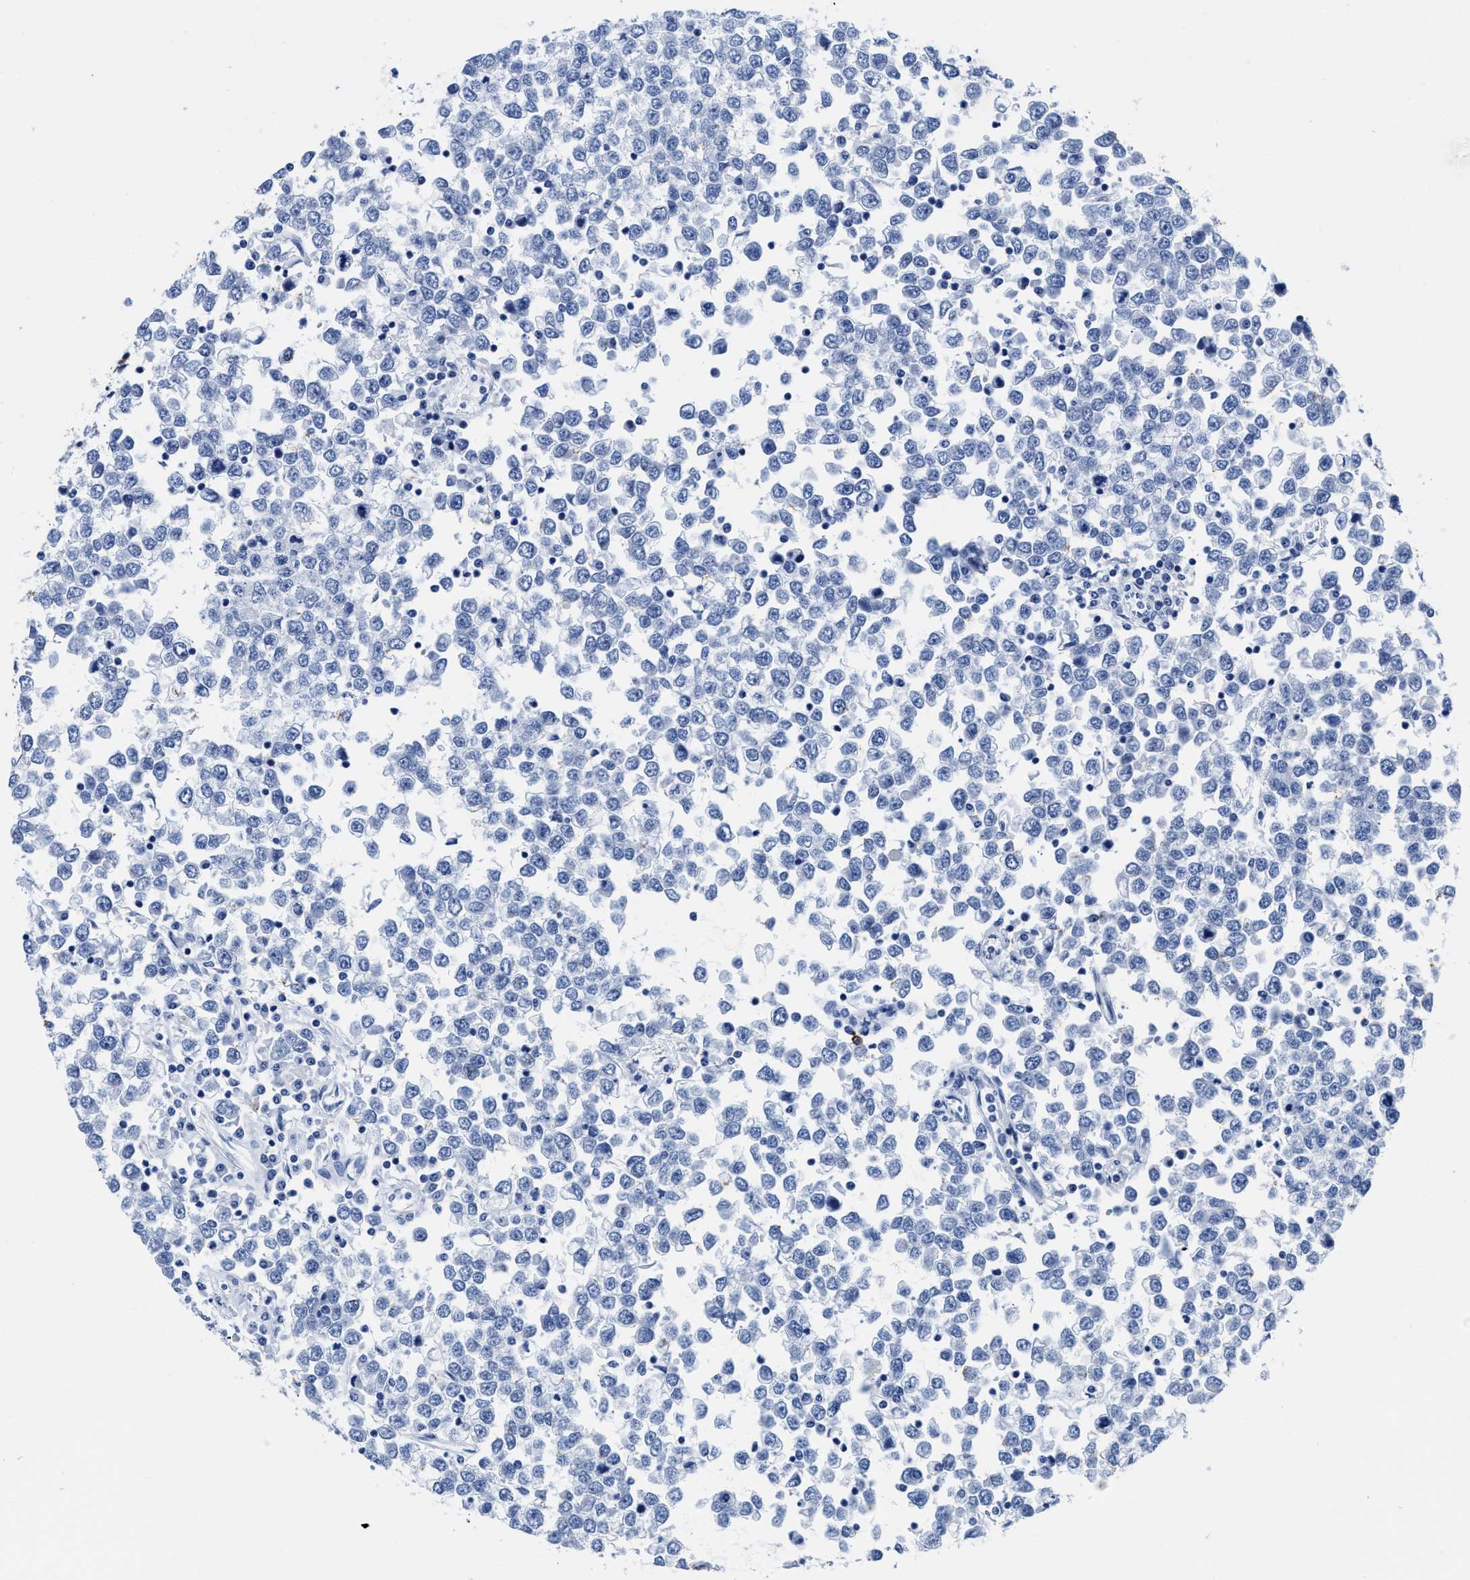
{"staining": {"intensity": "negative", "quantity": "none", "location": "none"}, "tissue": "testis cancer", "cell_type": "Tumor cells", "image_type": "cancer", "snomed": [{"axis": "morphology", "description": "Seminoma, NOS"}, {"axis": "topography", "description": "Testis"}], "caption": "There is no significant positivity in tumor cells of seminoma (testis). Nuclei are stained in blue.", "gene": "HOOK1", "patient": {"sex": "male", "age": 65}}